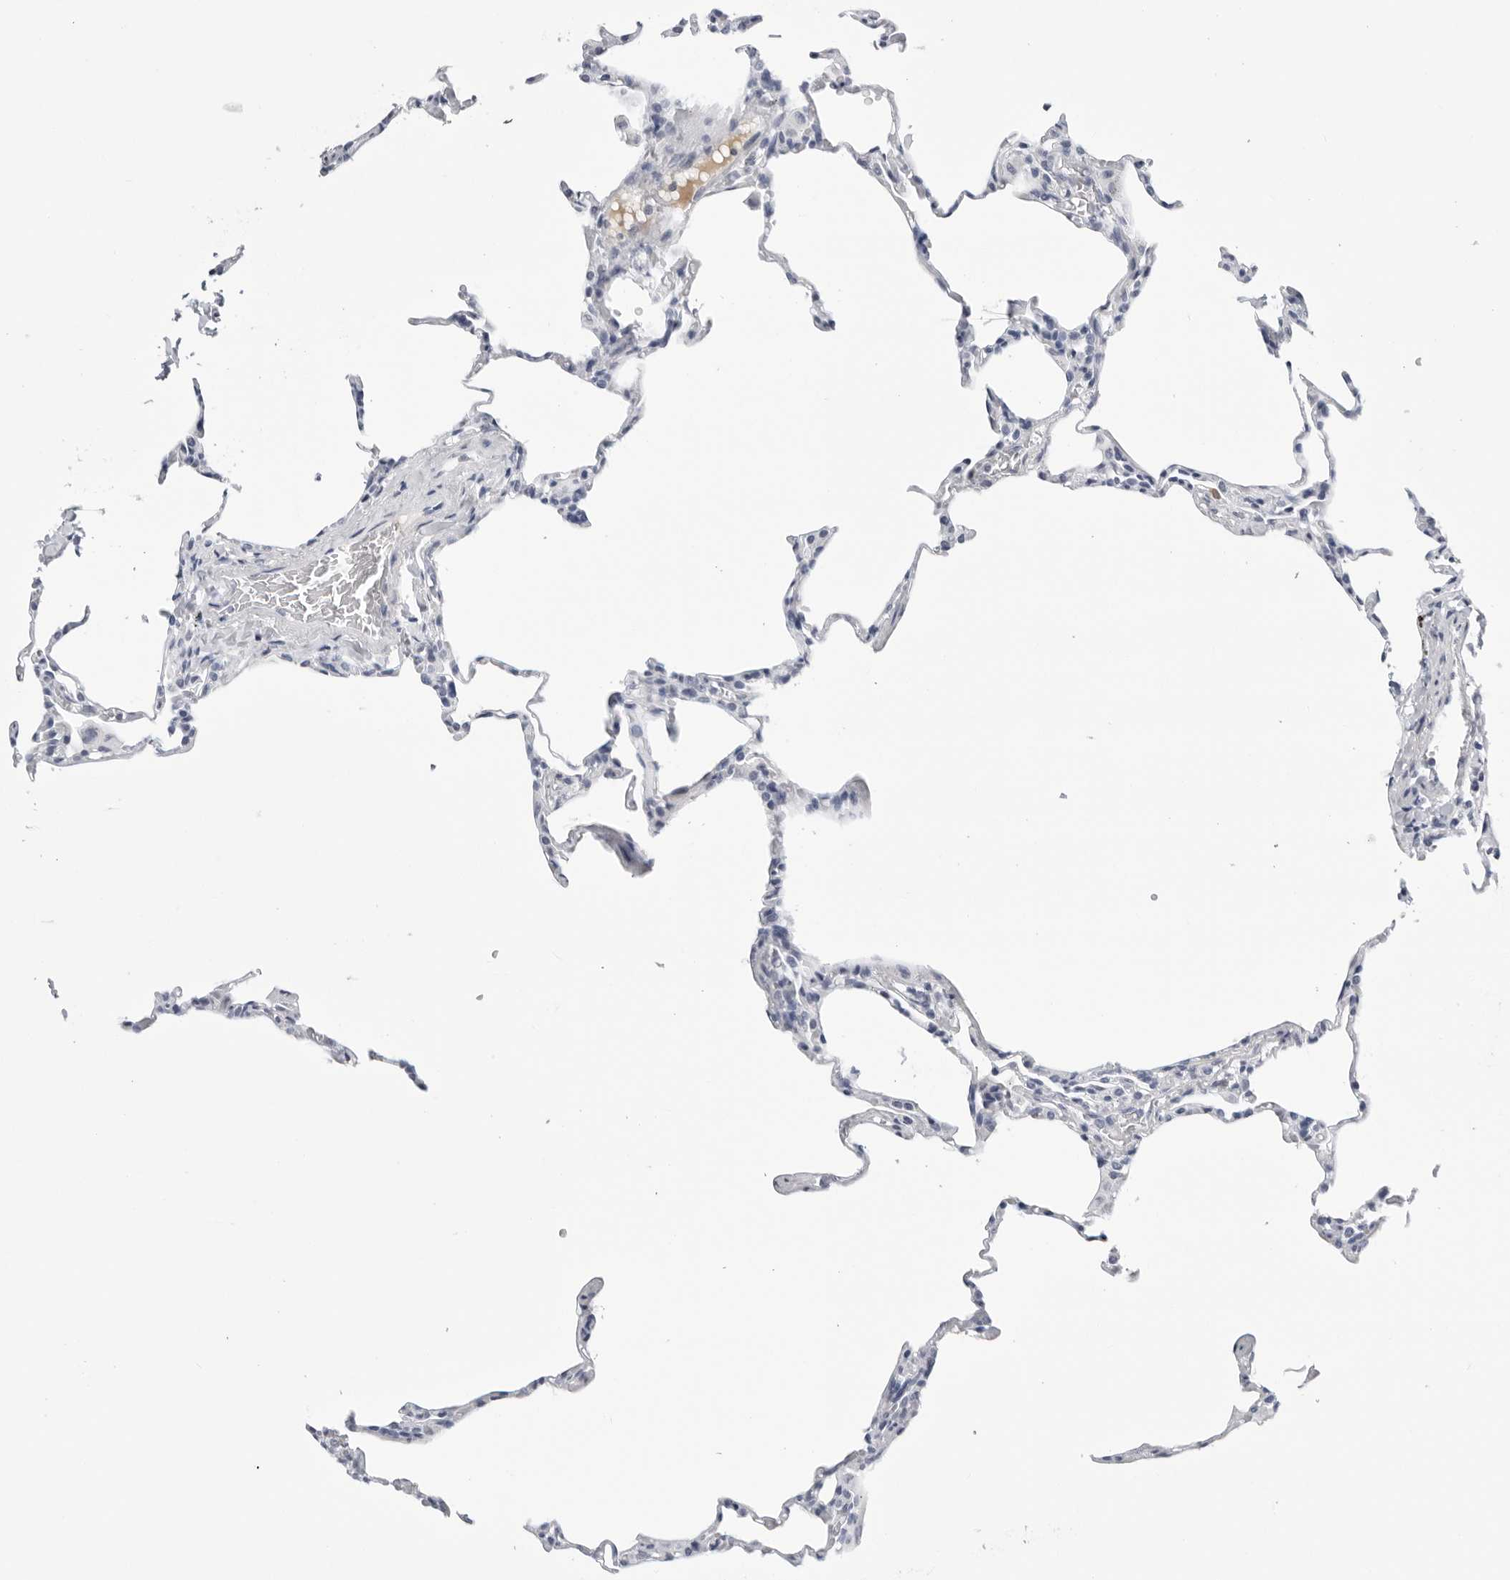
{"staining": {"intensity": "negative", "quantity": "none", "location": "none"}, "tissue": "lung", "cell_type": "Alveolar cells", "image_type": "normal", "snomed": [{"axis": "morphology", "description": "Normal tissue, NOS"}, {"axis": "topography", "description": "Lung"}], "caption": "Immunohistochemistry image of benign human lung stained for a protein (brown), which shows no expression in alveolar cells. The staining is performed using DAB (3,3'-diaminobenzidine) brown chromogen with nuclei counter-stained in using hematoxylin.", "gene": "ZNF502", "patient": {"sex": "male", "age": 20}}